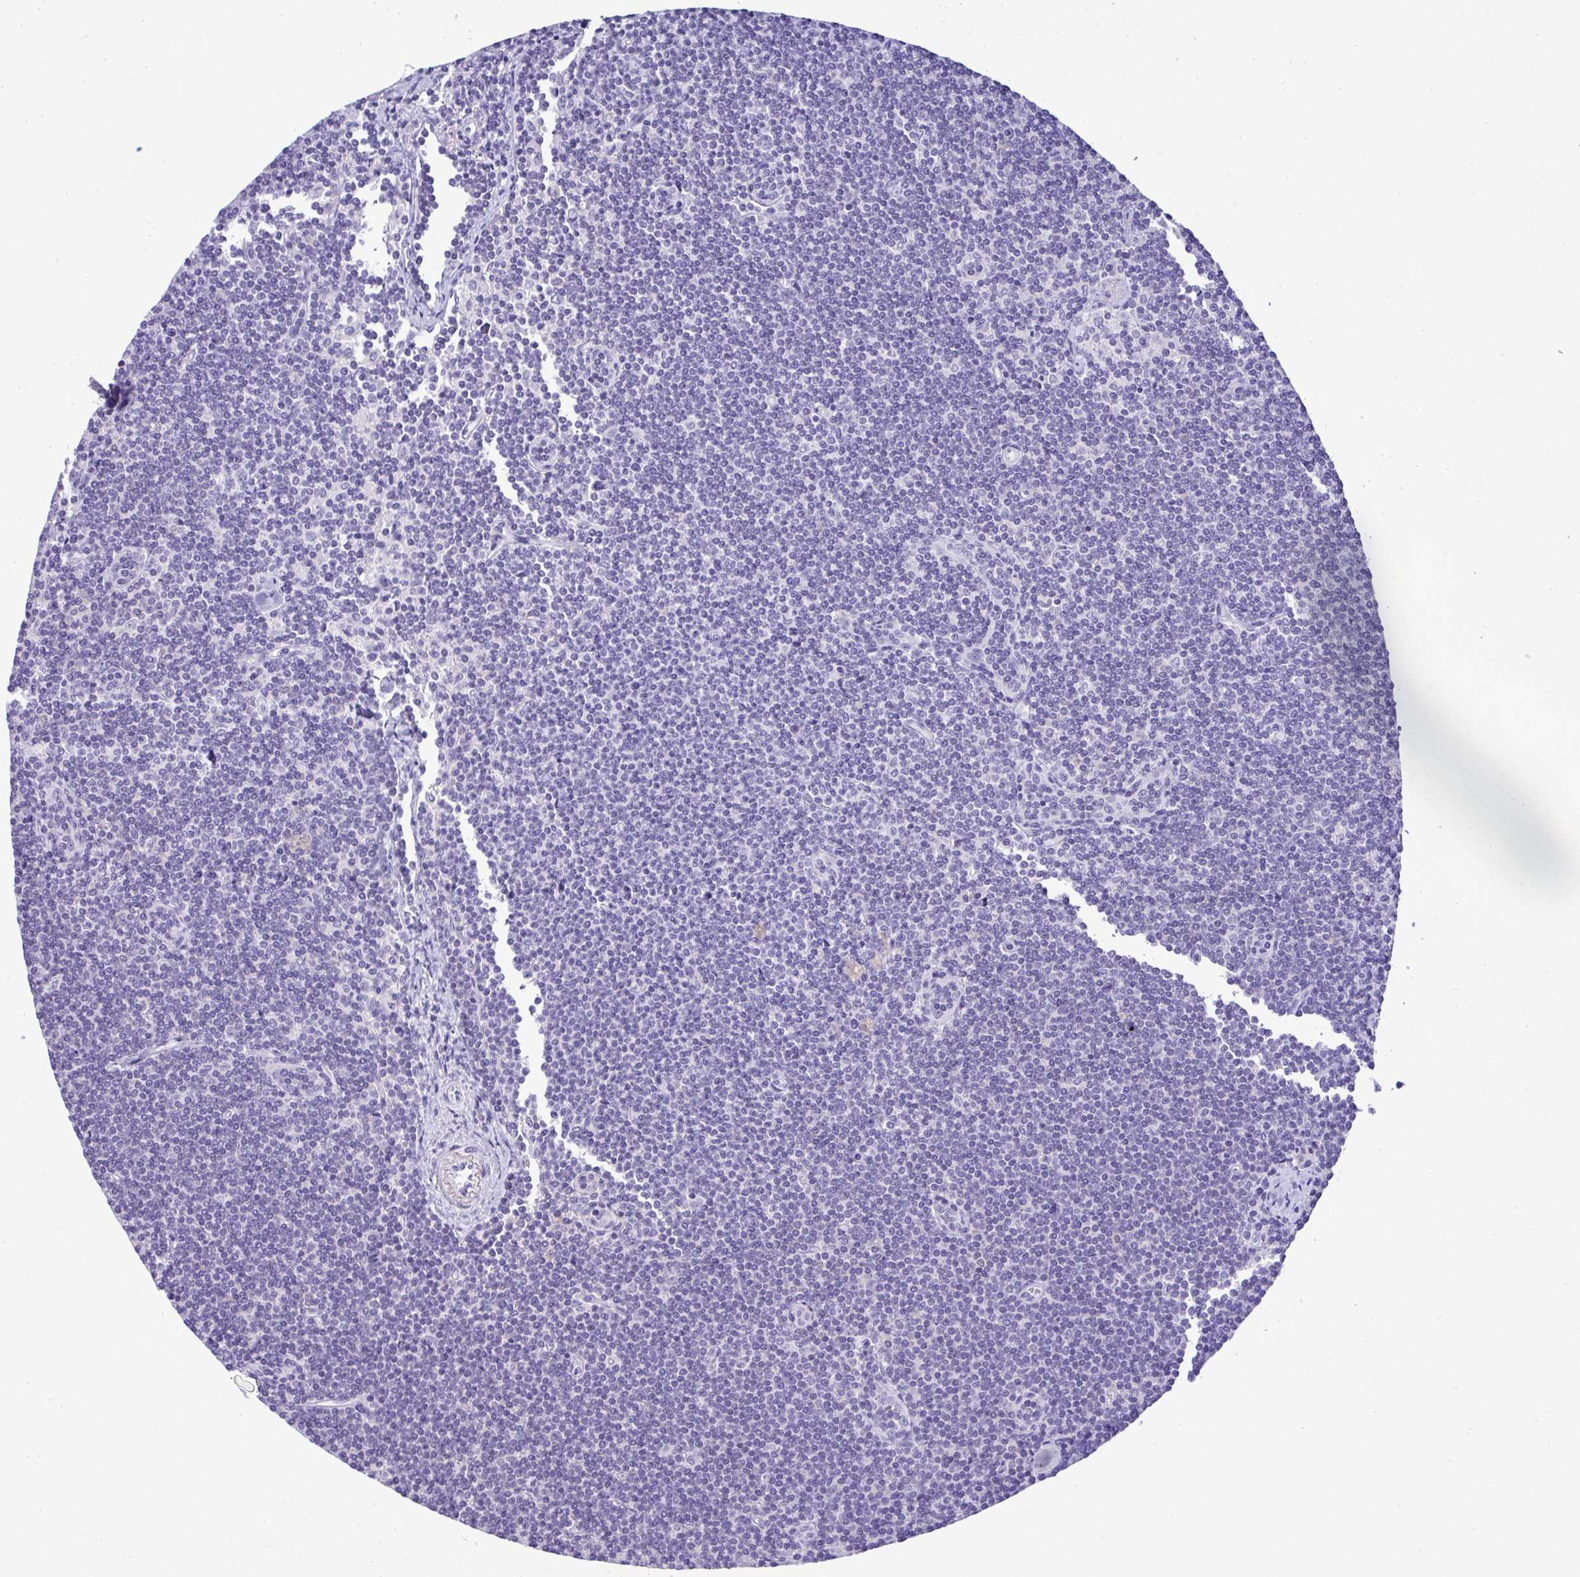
{"staining": {"intensity": "negative", "quantity": "none", "location": "none"}, "tissue": "lymphoma", "cell_type": "Tumor cells", "image_type": "cancer", "snomed": [{"axis": "morphology", "description": "Malignant lymphoma, non-Hodgkin's type, Low grade"}, {"axis": "topography", "description": "Lymph node"}], "caption": "This is a image of immunohistochemistry (IHC) staining of malignant lymphoma, non-Hodgkin's type (low-grade), which shows no expression in tumor cells.", "gene": "ST8SIA2", "patient": {"sex": "female", "age": 73}}